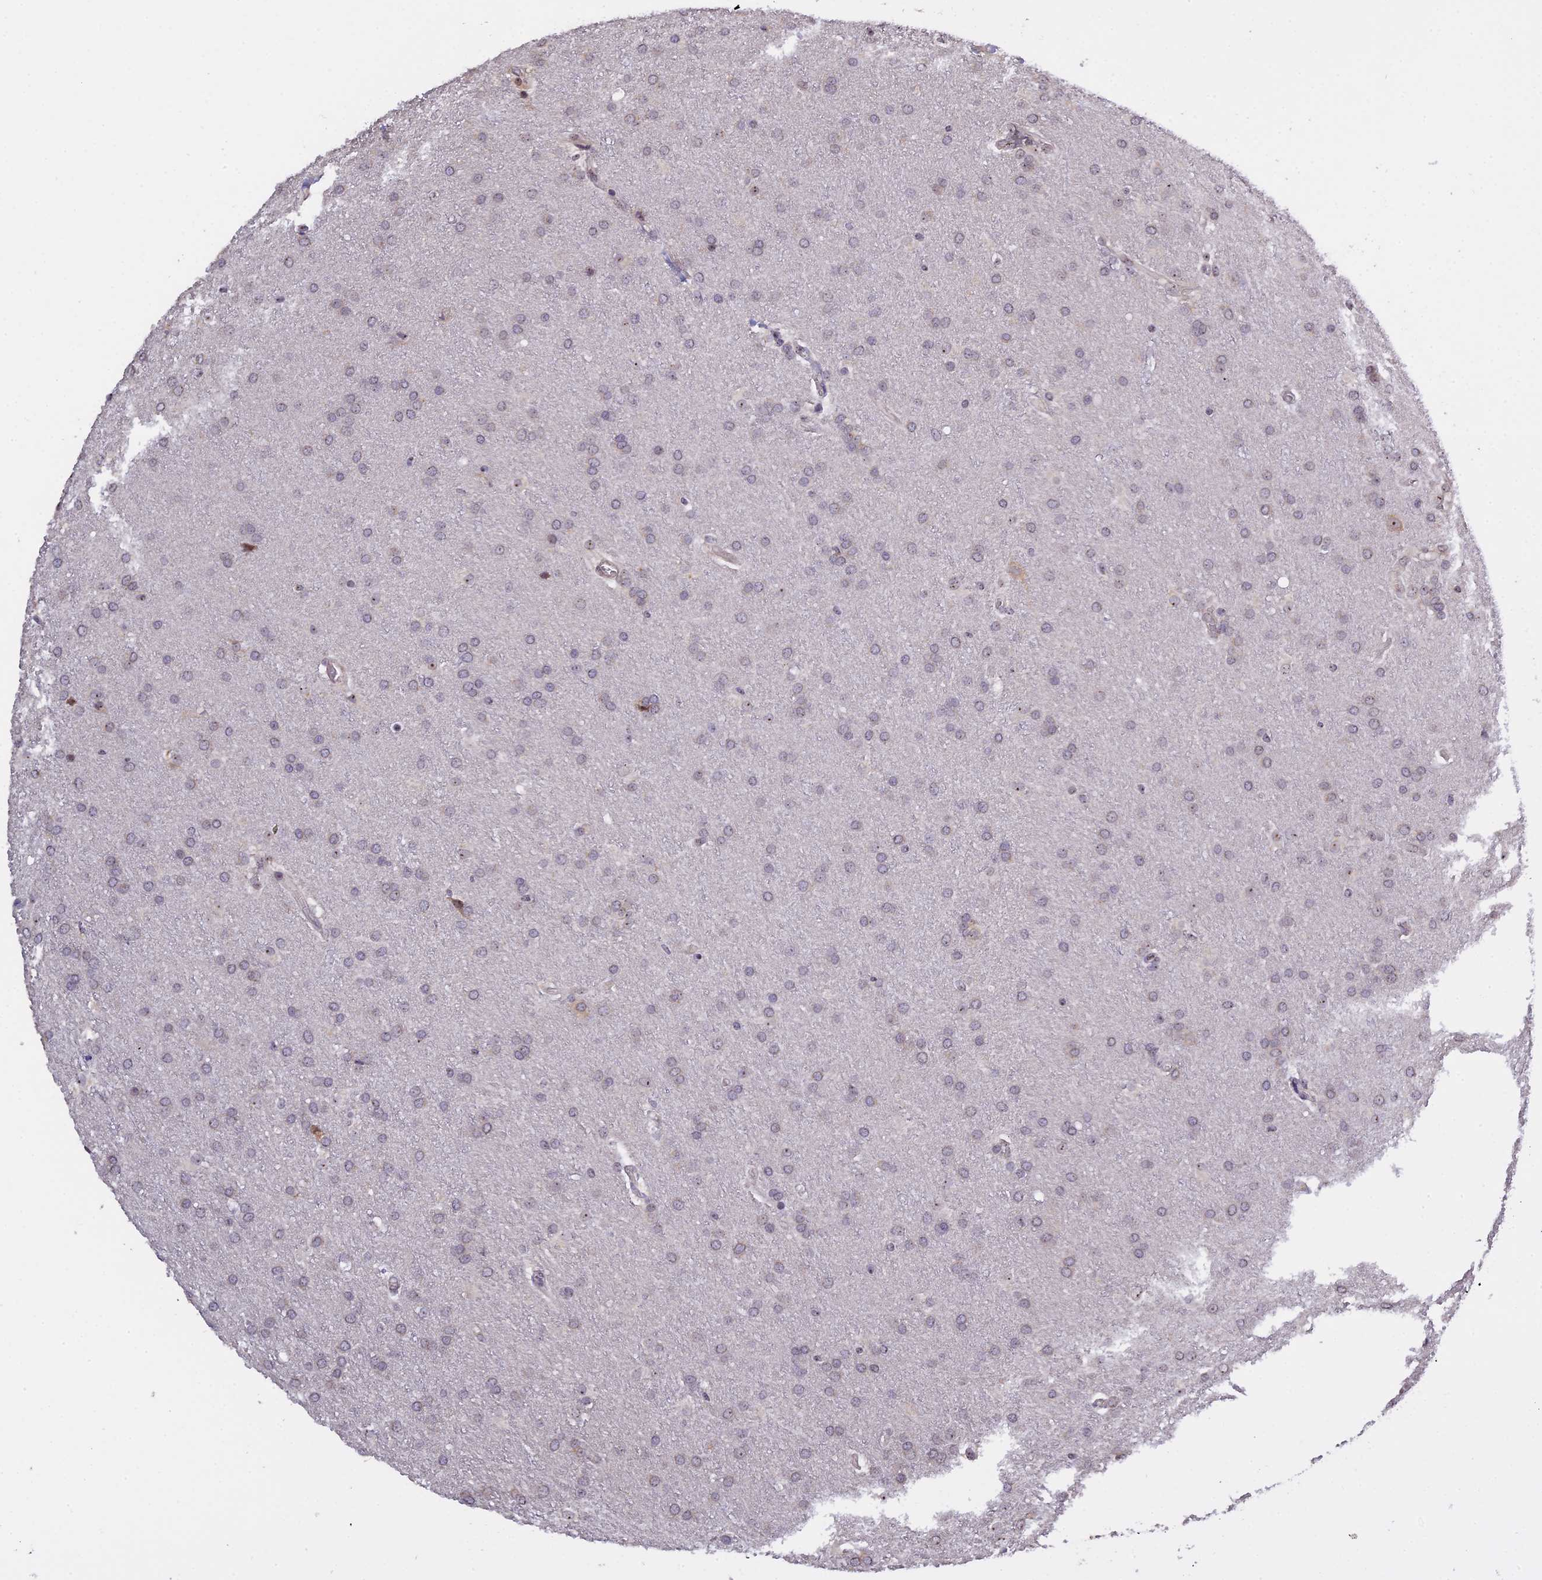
{"staining": {"intensity": "negative", "quantity": "none", "location": "none"}, "tissue": "glioma", "cell_type": "Tumor cells", "image_type": "cancer", "snomed": [{"axis": "morphology", "description": "Glioma, malignant, Low grade"}, {"axis": "topography", "description": "Brain"}], "caption": "This photomicrograph is of glioma stained with immunohistochemistry (IHC) to label a protein in brown with the nuclei are counter-stained blue. There is no positivity in tumor cells.", "gene": "MGA", "patient": {"sex": "female", "age": 32}}